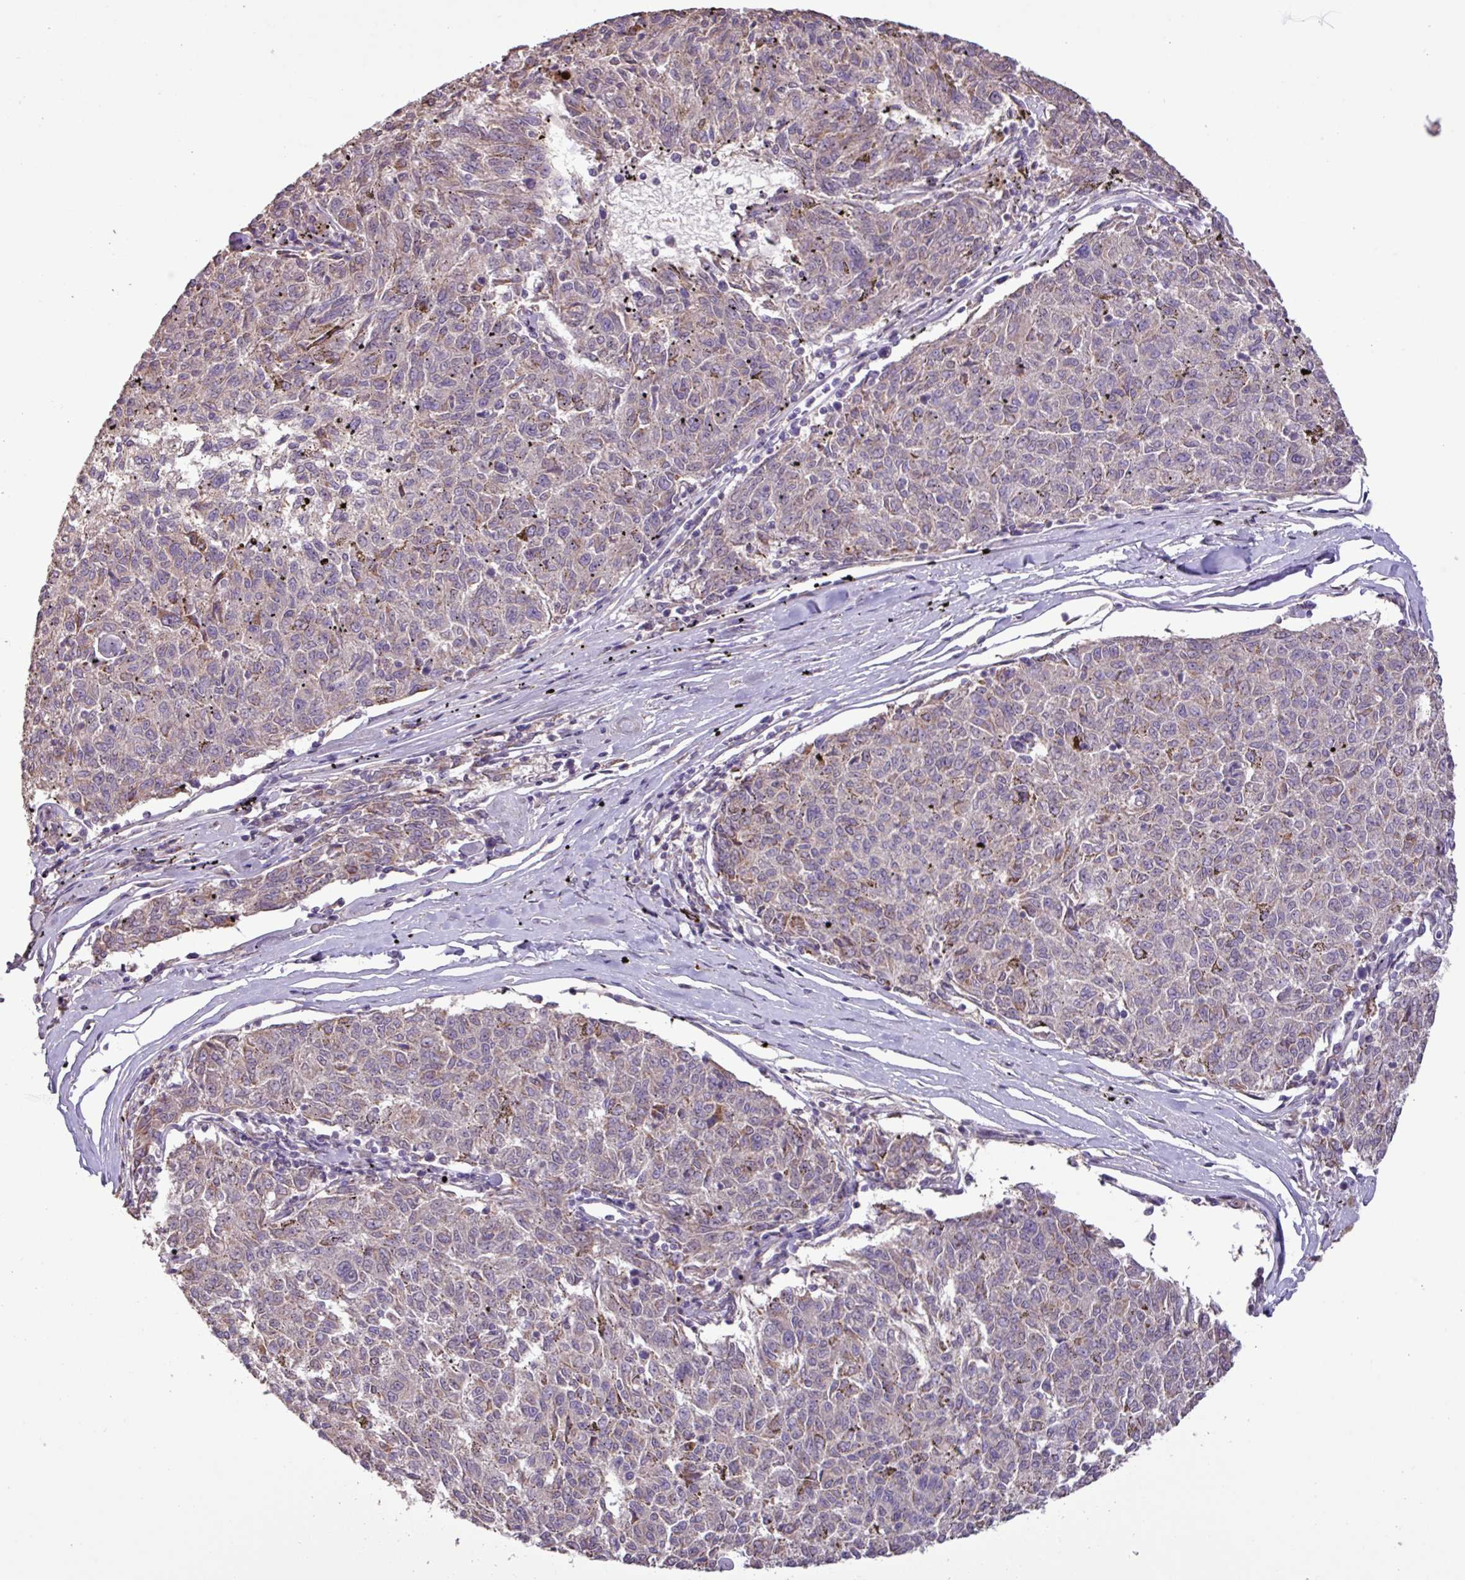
{"staining": {"intensity": "weak", "quantity": "<25%", "location": "cytoplasmic/membranous"}, "tissue": "melanoma", "cell_type": "Tumor cells", "image_type": "cancer", "snomed": [{"axis": "morphology", "description": "Malignant melanoma, NOS"}, {"axis": "topography", "description": "Skin"}], "caption": "An IHC photomicrograph of malignant melanoma is shown. There is no staining in tumor cells of malignant melanoma. (DAB (3,3'-diaminobenzidine) immunohistochemistry (IHC), high magnification).", "gene": "L3MBTL3", "patient": {"sex": "female", "age": 72}}